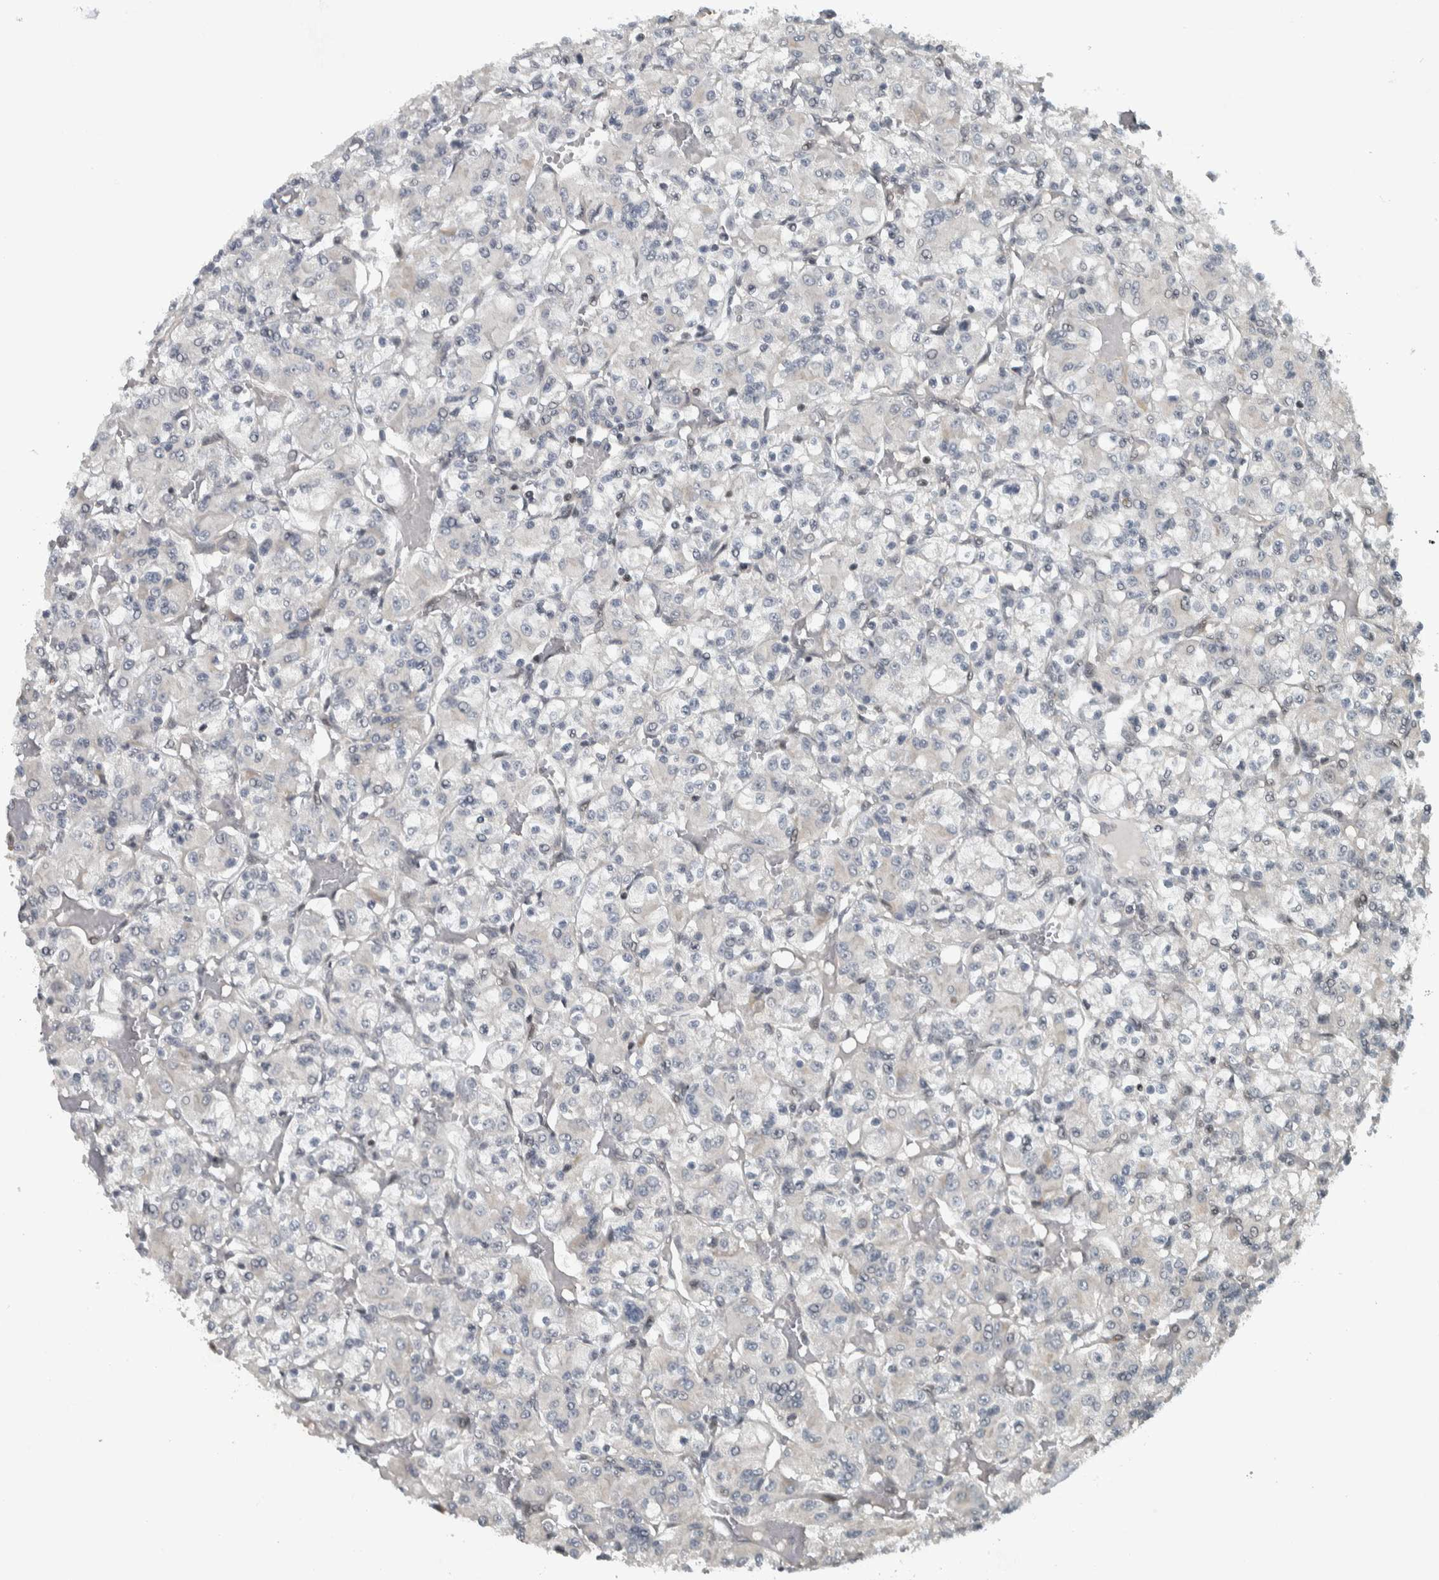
{"staining": {"intensity": "negative", "quantity": "none", "location": "none"}, "tissue": "renal cancer", "cell_type": "Tumor cells", "image_type": "cancer", "snomed": [{"axis": "morphology", "description": "Adenocarcinoma, NOS"}, {"axis": "topography", "description": "Kidney"}], "caption": "Immunohistochemical staining of human renal cancer exhibits no significant staining in tumor cells.", "gene": "NAPG", "patient": {"sex": "female", "age": 59}}